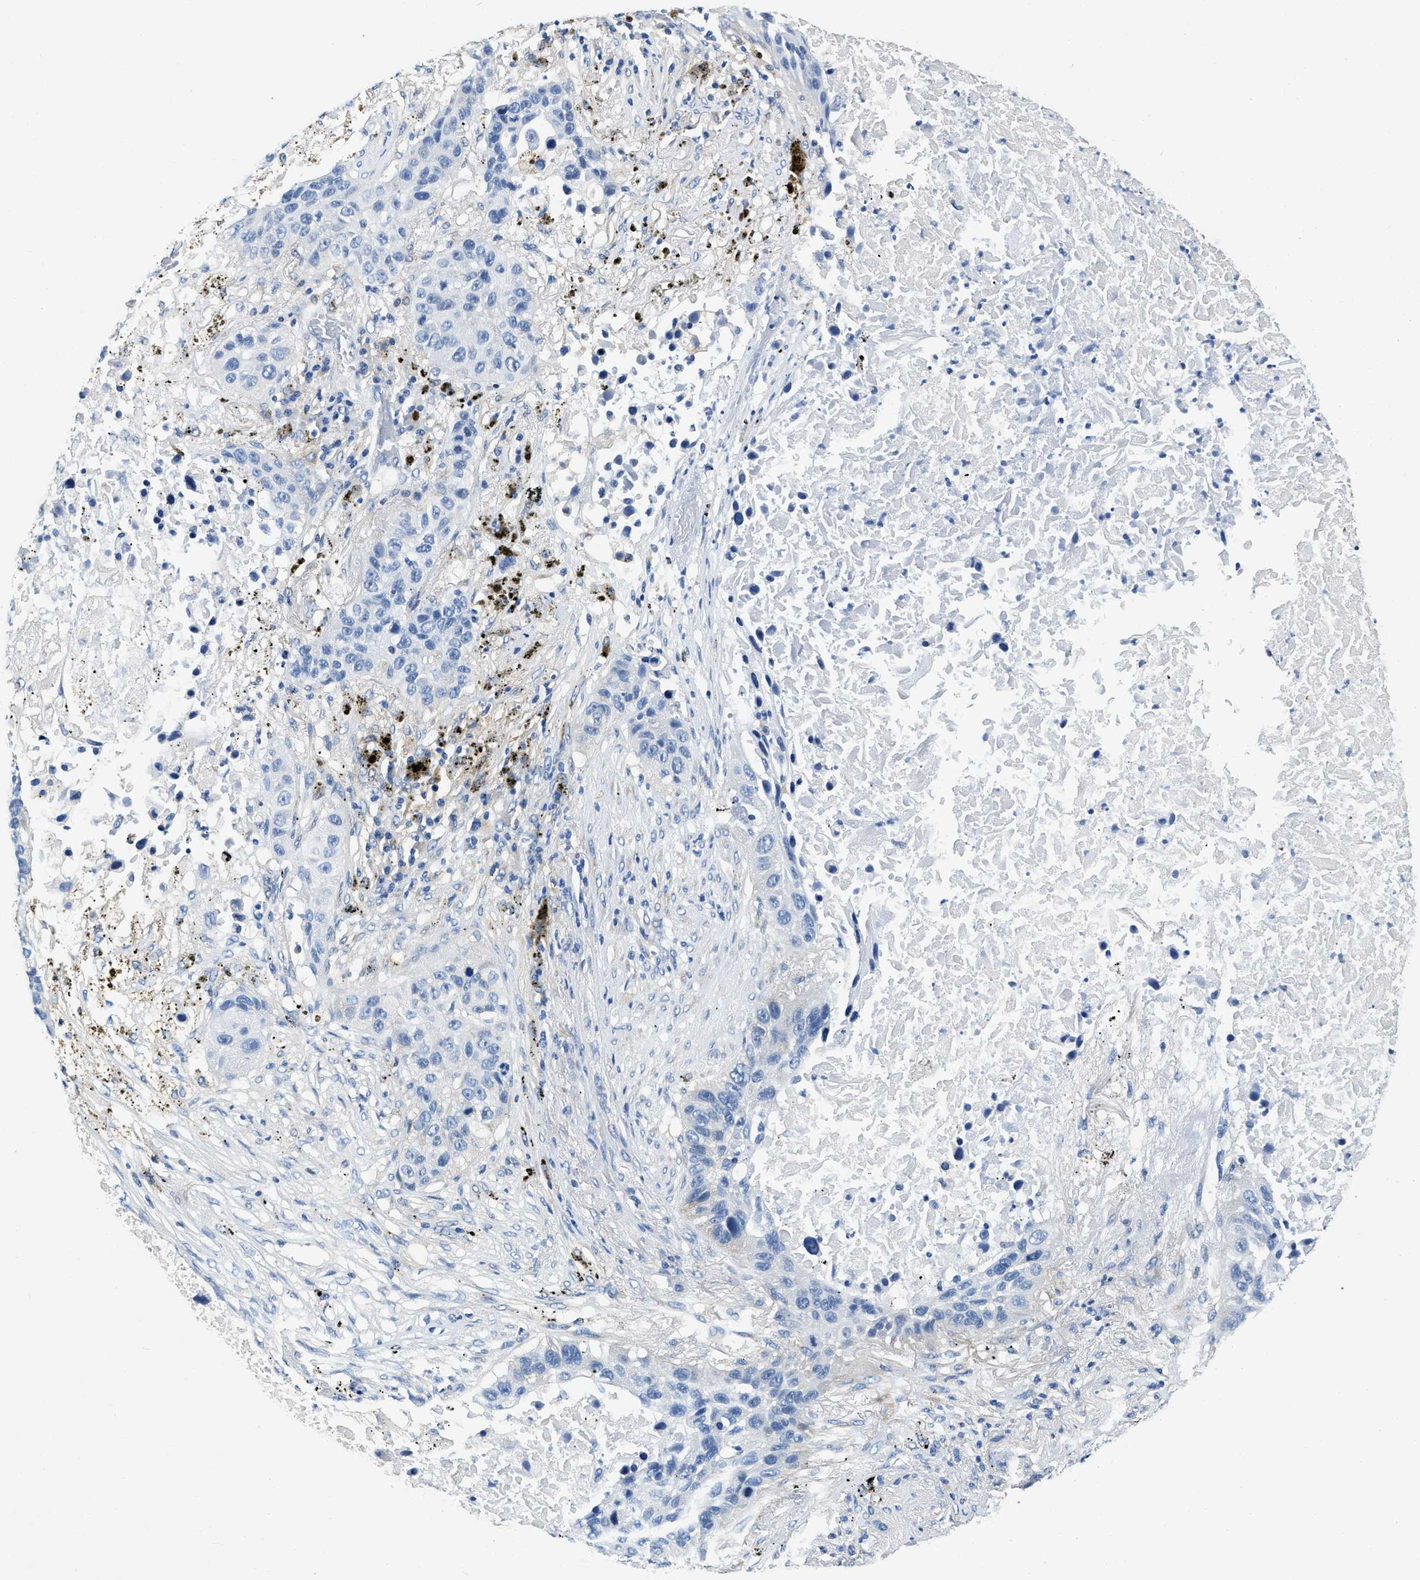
{"staining": {"intensity": "negative", "quantity": "none", "location": "none"}, "tissue": "lung cancer", "cell_type": "Tumor cells", "image_type": "cancer", "snomed": [{"axis": "morphology", "description": "Squamous cell carcinoma, NOS"}, {"axis": "topography", "description": "Lung"}], "caption": "Histopathology image shows no protein positivity in tumor cells of lung squamous cell carcinoma tissue. (Stains: DAB immunohistochemistry (IHC) with hematoxylin counter stain, Microscopy: brightfield microscopy at high magnification).", "gene": "EIF2AK2", "patient": {"sex": "male", "age": 57}}